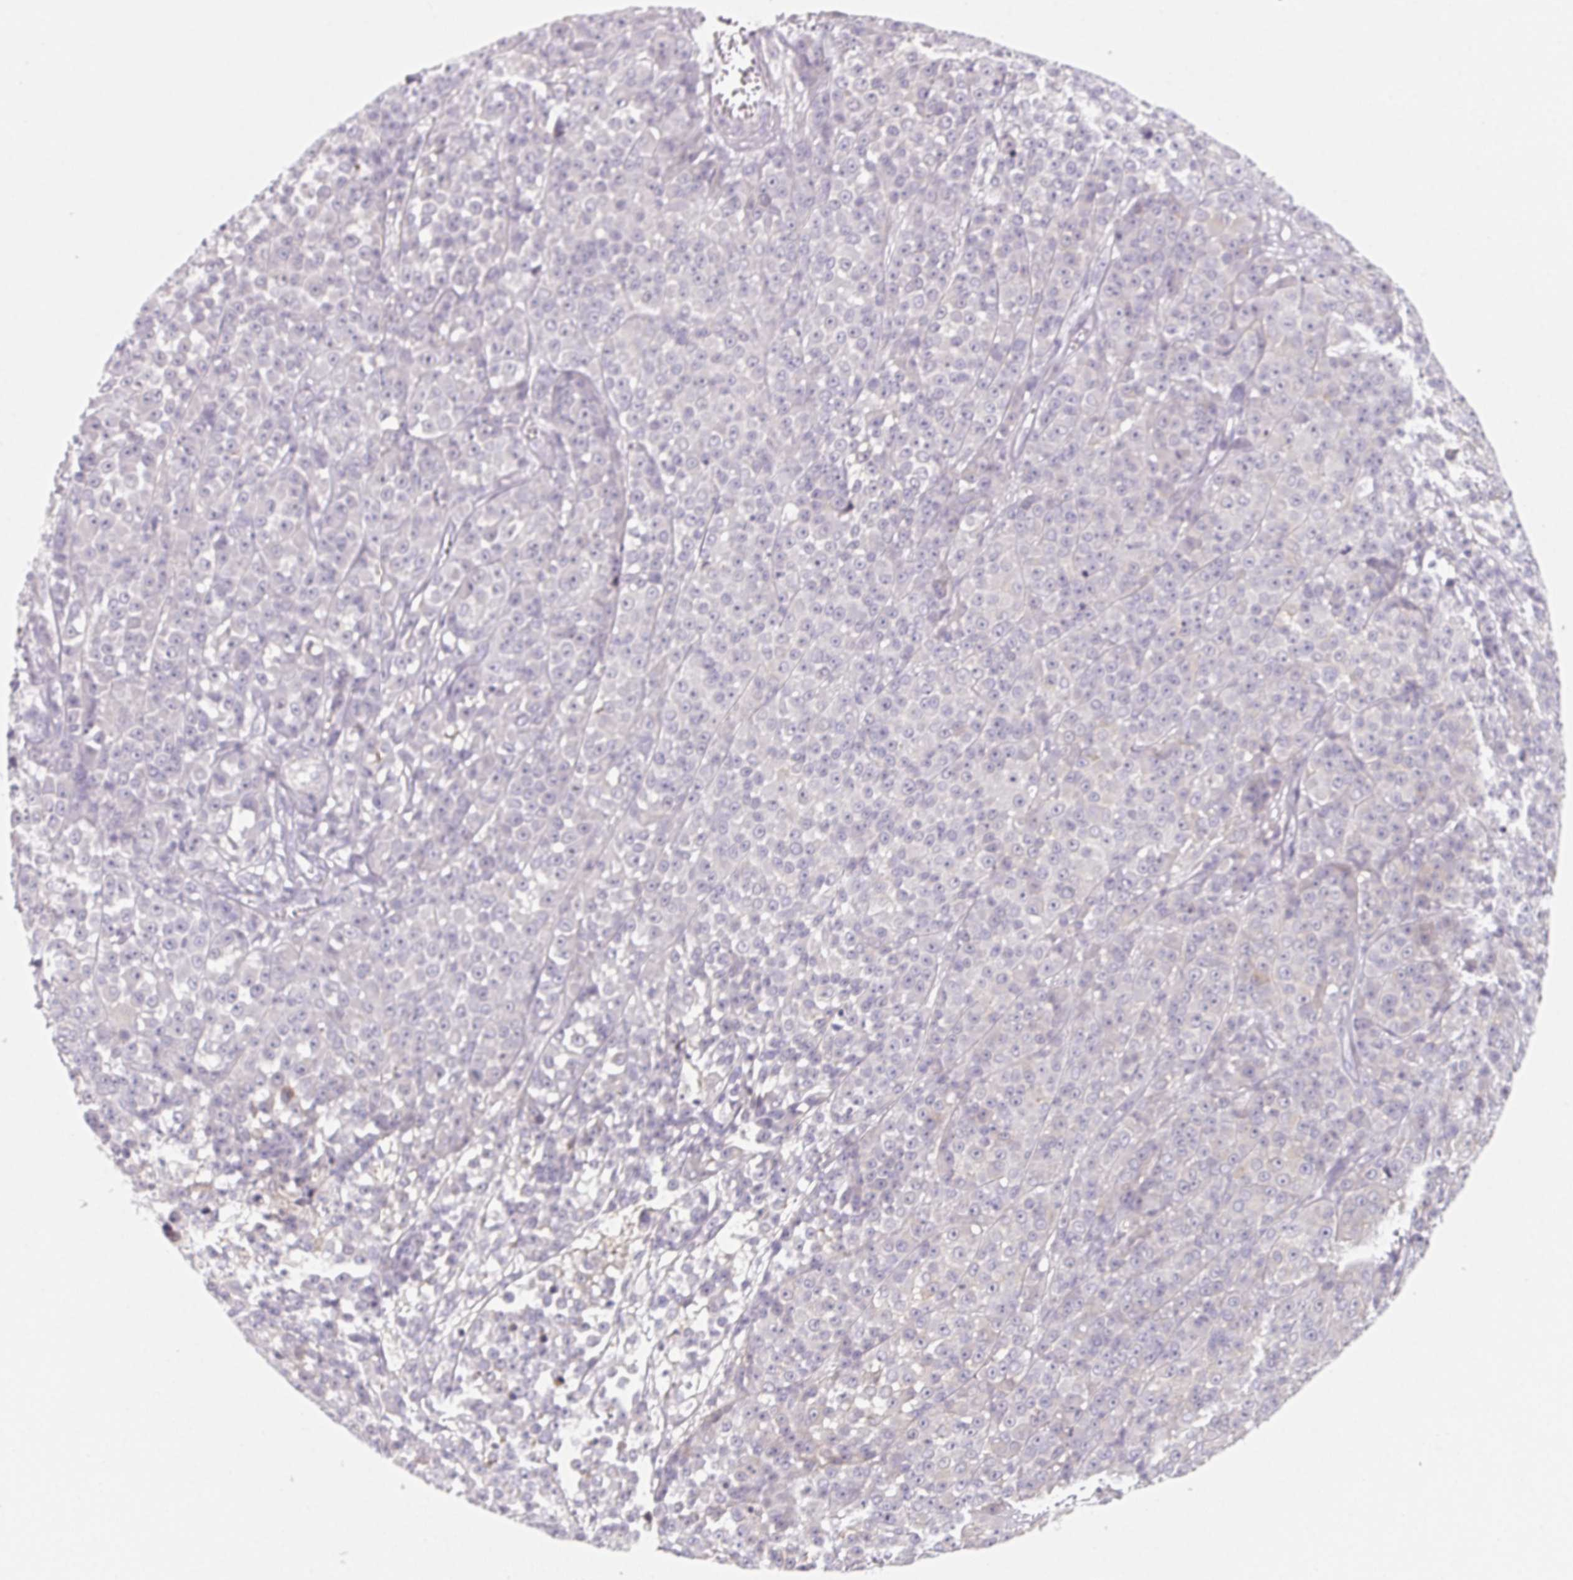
{"staining": {"intensity": "negative", "quantity": "none", "location": "none"}, "tissue": "melanoma", "cell_type": "Tumor cells", "image_type": "cancer", "snomed": [{"axis": "morphology", "description": "Malignant melanoma, NOS"}, {"axis": "topography", "description": "Skin"}, {"axis": "topography", "description": "Skin of back"}], "caption": "The IHC histopathology image has no significant expression in tumor cells of malignant melanoma tissue. (DAB (3,3'-diaminobenzidine) immunohistochemistry (IHC) with hematoxylin counter stain).", "gene": "LRRC23", "patient": {"sex": "male", "age": 91}}